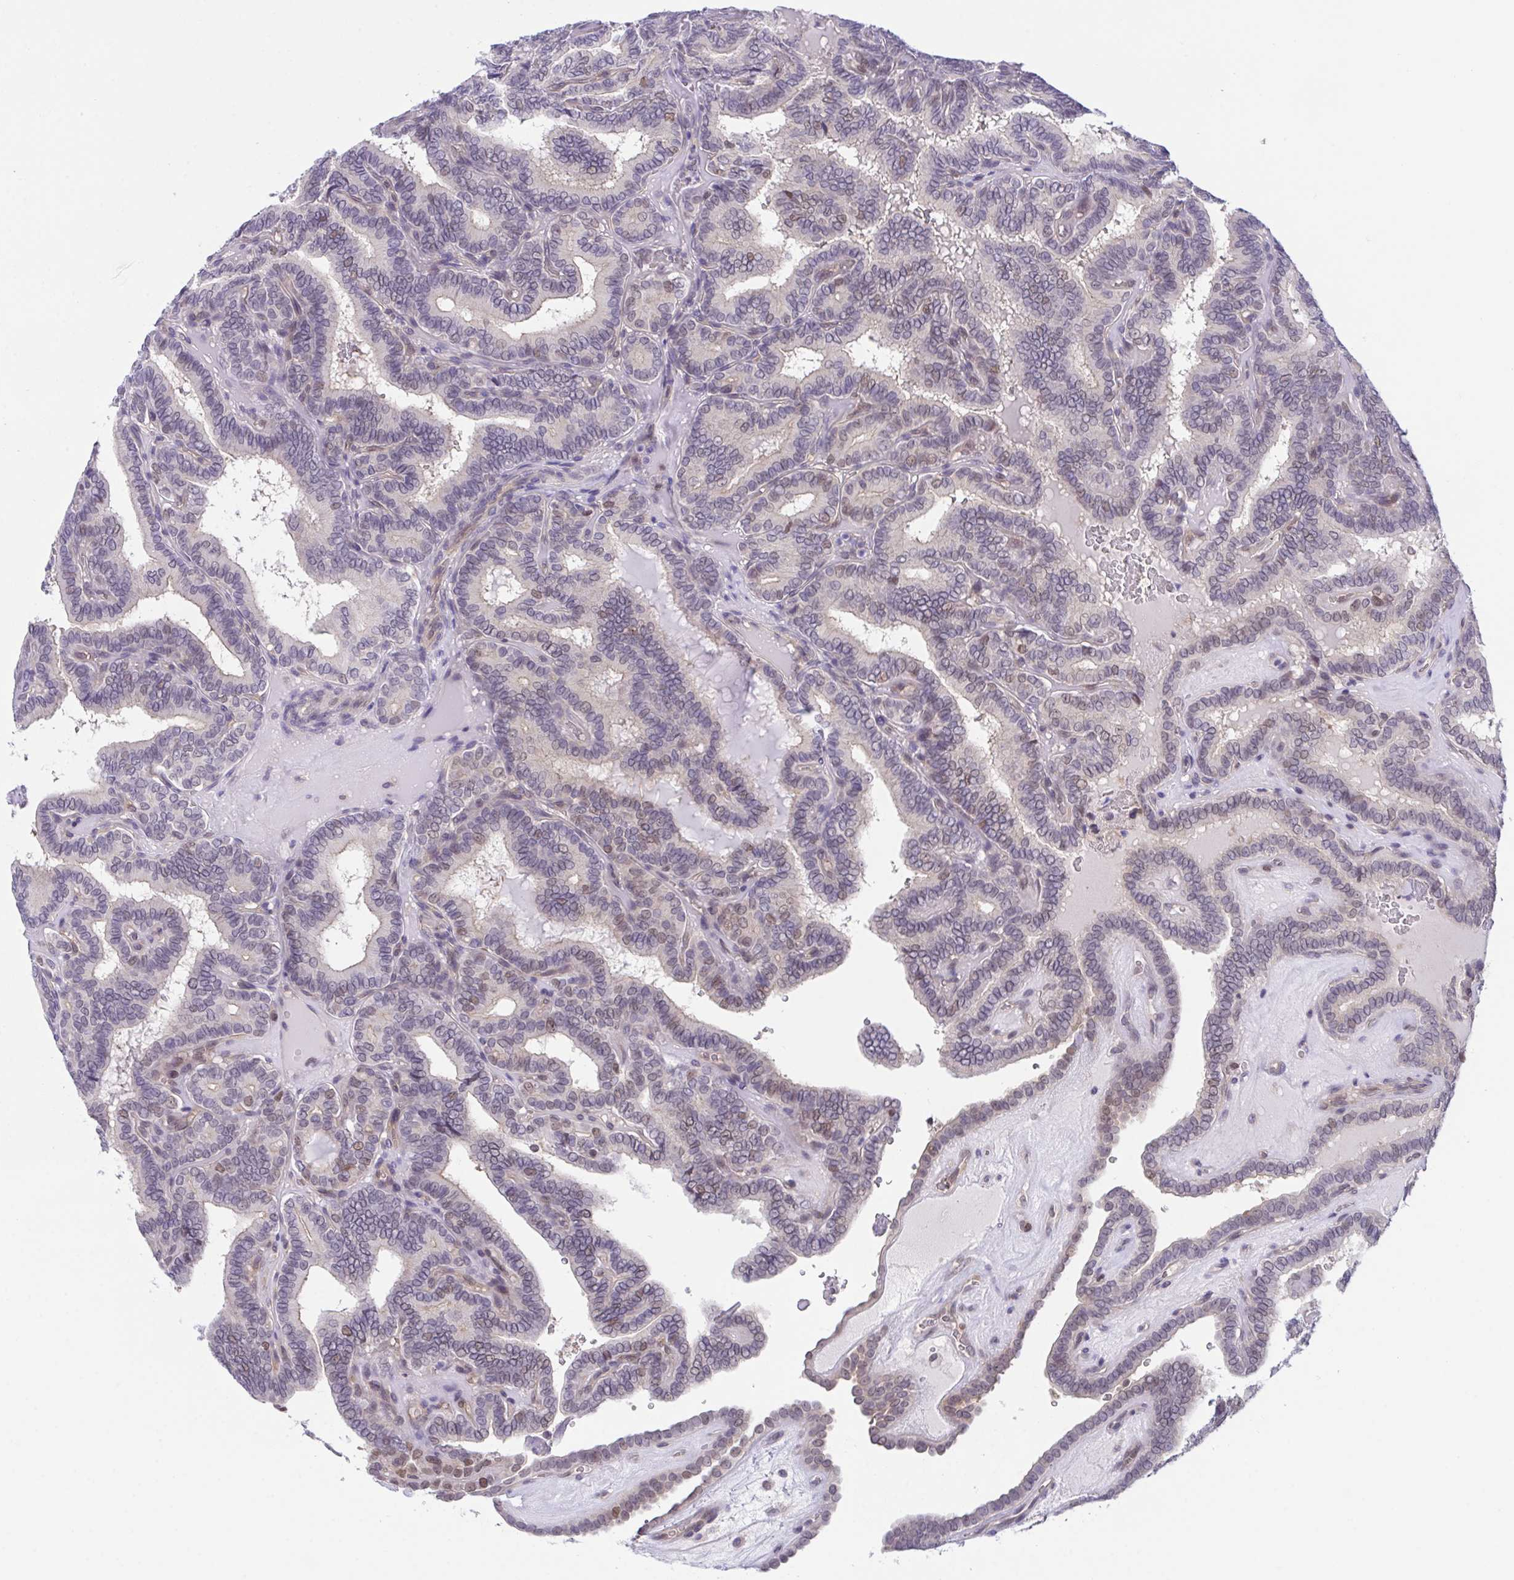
{"staining": {"intensity": "weak", "quantity": "<25%", "location": "nuclear"}, "tissue": "thyroid cancer", "cell_type": "Tumor cells", "image_type": "cancer", "snomed": [{"axis": "morphology", "description": "Papillary adenocarcinoma, NOS"}, {"axis": "topography", "description": "Thyroid gland"}], "caption": "DAB immunohistochemical staining of human thyroid cancer (papillary adenocarcinoma) shows no significant expression in tumor cells.", "gene": "ZNF444", "patient": {"sex": "female", "age": 21}}